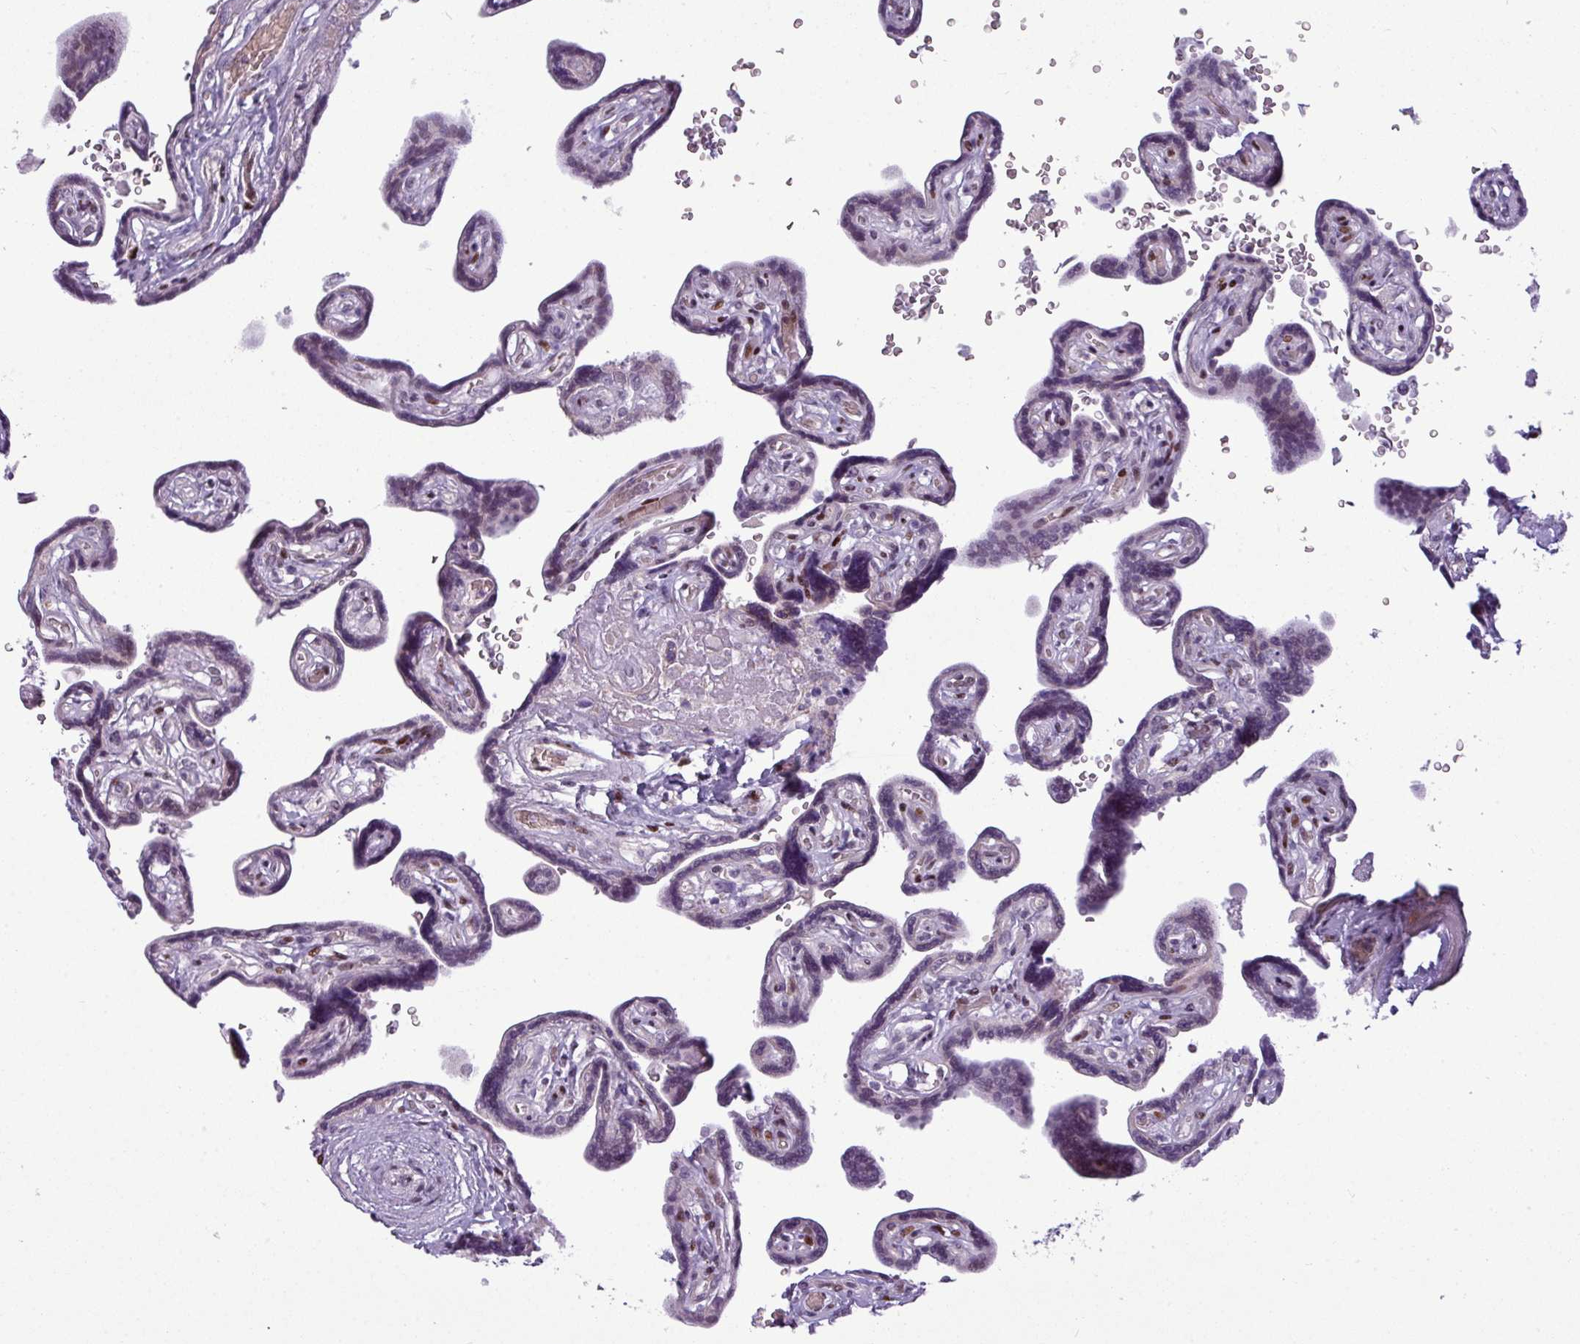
{"staining": {"intensity": "moderate", "quantity": "<25%", "location": "nuclear"}, "tissue": "placenta", "cell_type": "Decidual cells", "image_type": "normal", "snomed": [{"axis": "morphology", "description": "Normal tissue, NOS"}, {"axis": "topography", "description": "Placenta"}], "caption": "IHC (DAB (3,3'-diaminobenzidine)) staining of normal human placenta demonstrates moderate nuclear protein staining in approximately <25% of decidual cells. The protein is stained brown, and the nuclei are stained in blue (DAB IHC with brightfield microscopy, high magnification).", "gene": "SLC66A2", "patient": {"sex": "female", "age": 32}}